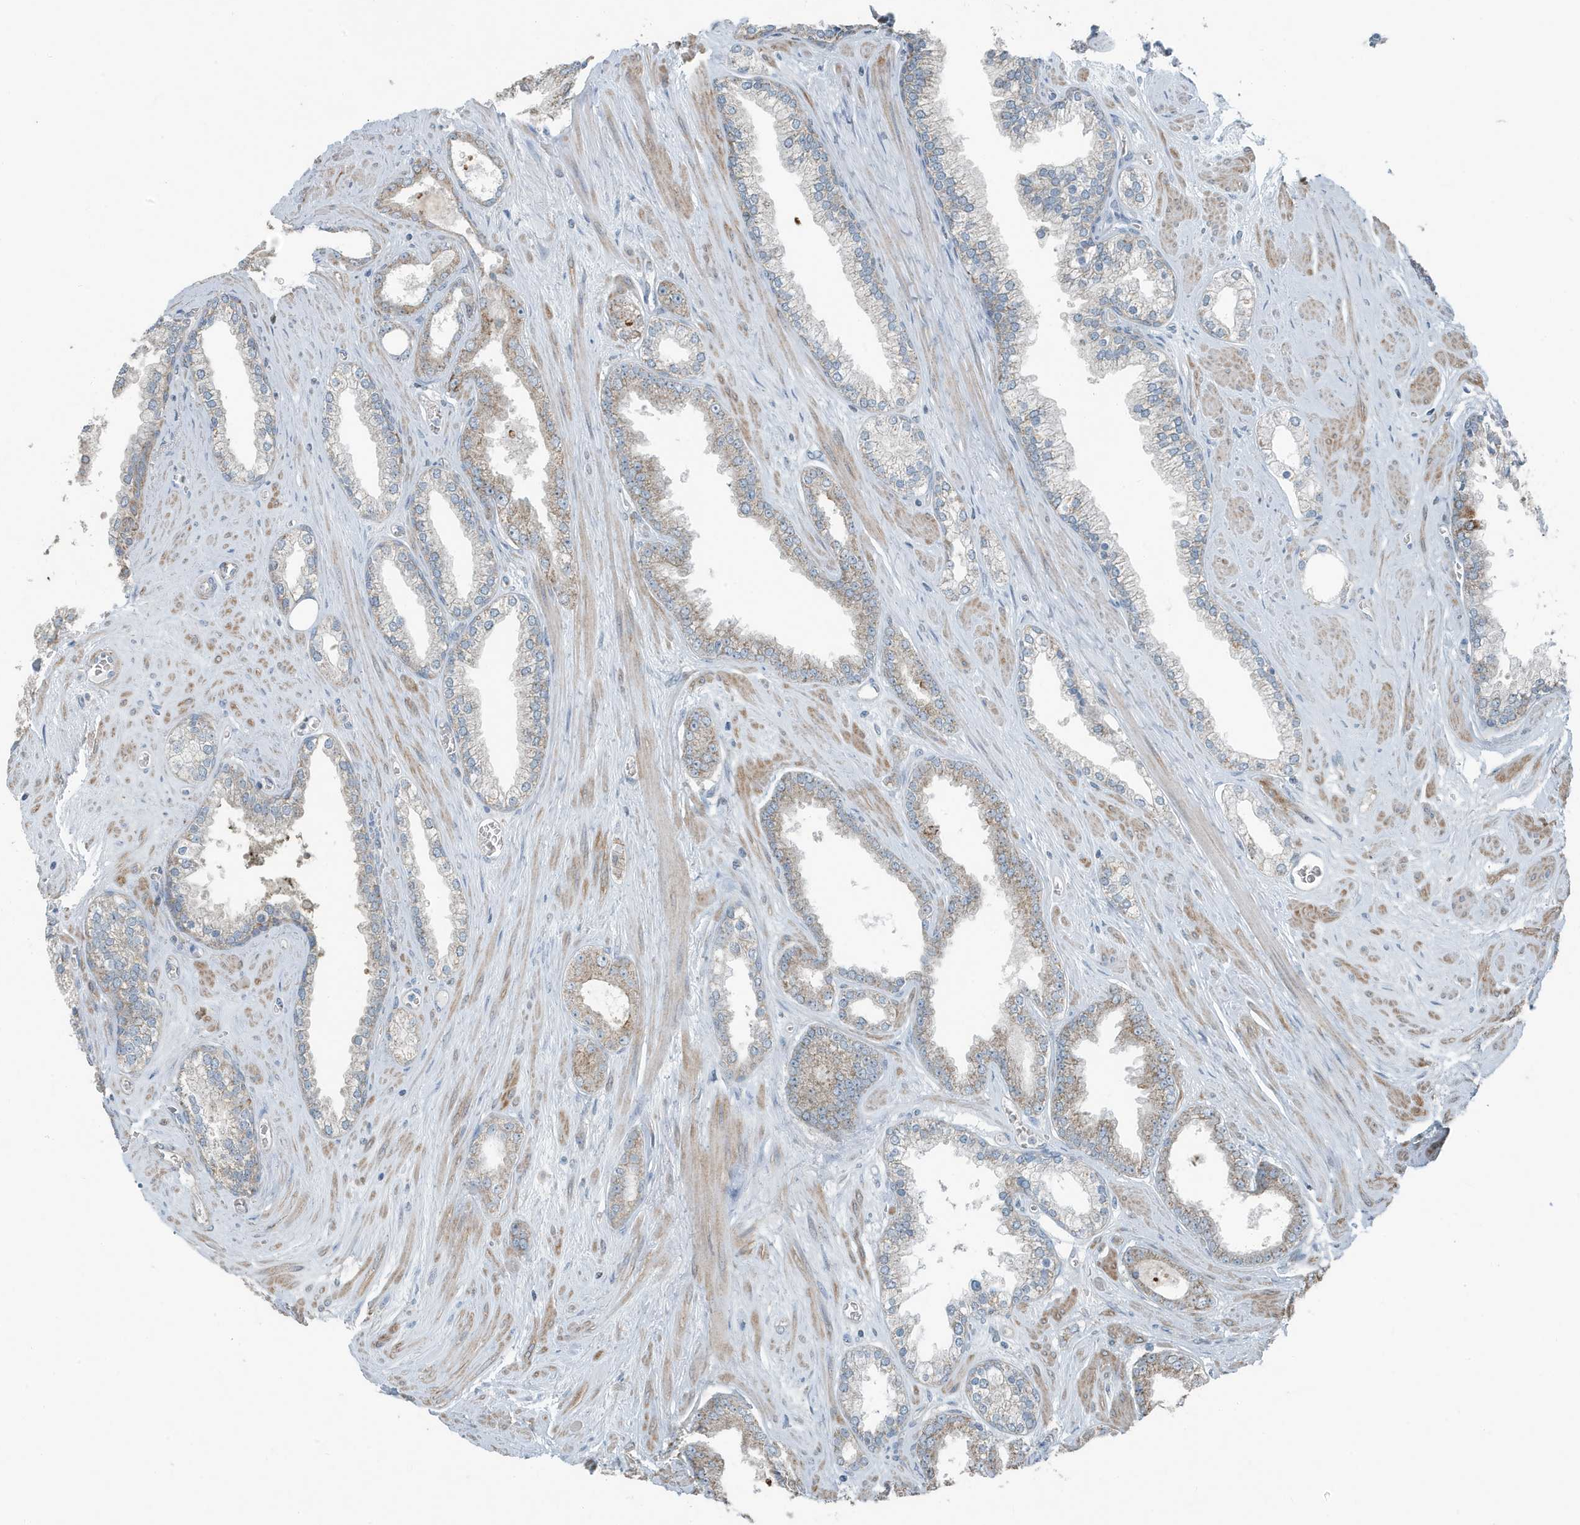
{"staining": {"intensity": "weak", "quantity": "25%-75%", "location": "cytoplasmic/membranous"}, "tissue": "prostate cancer", "cell_type": "Tumor cells", "image_type": "cancer", "snomed": [{"axis": "morphology", "description": "Adenocarcinoma, Low grade"}, {"axis": "topography", "description": "Prostate"}], "caption": "Human prostate cancer stained with a brown dye exhibits weak cytoplasmic/membranous positive staining in approximately 25%-75% of tumor cells.", "gene": "MT-CYB", "patient": {"sex": "male", "age": 62}}